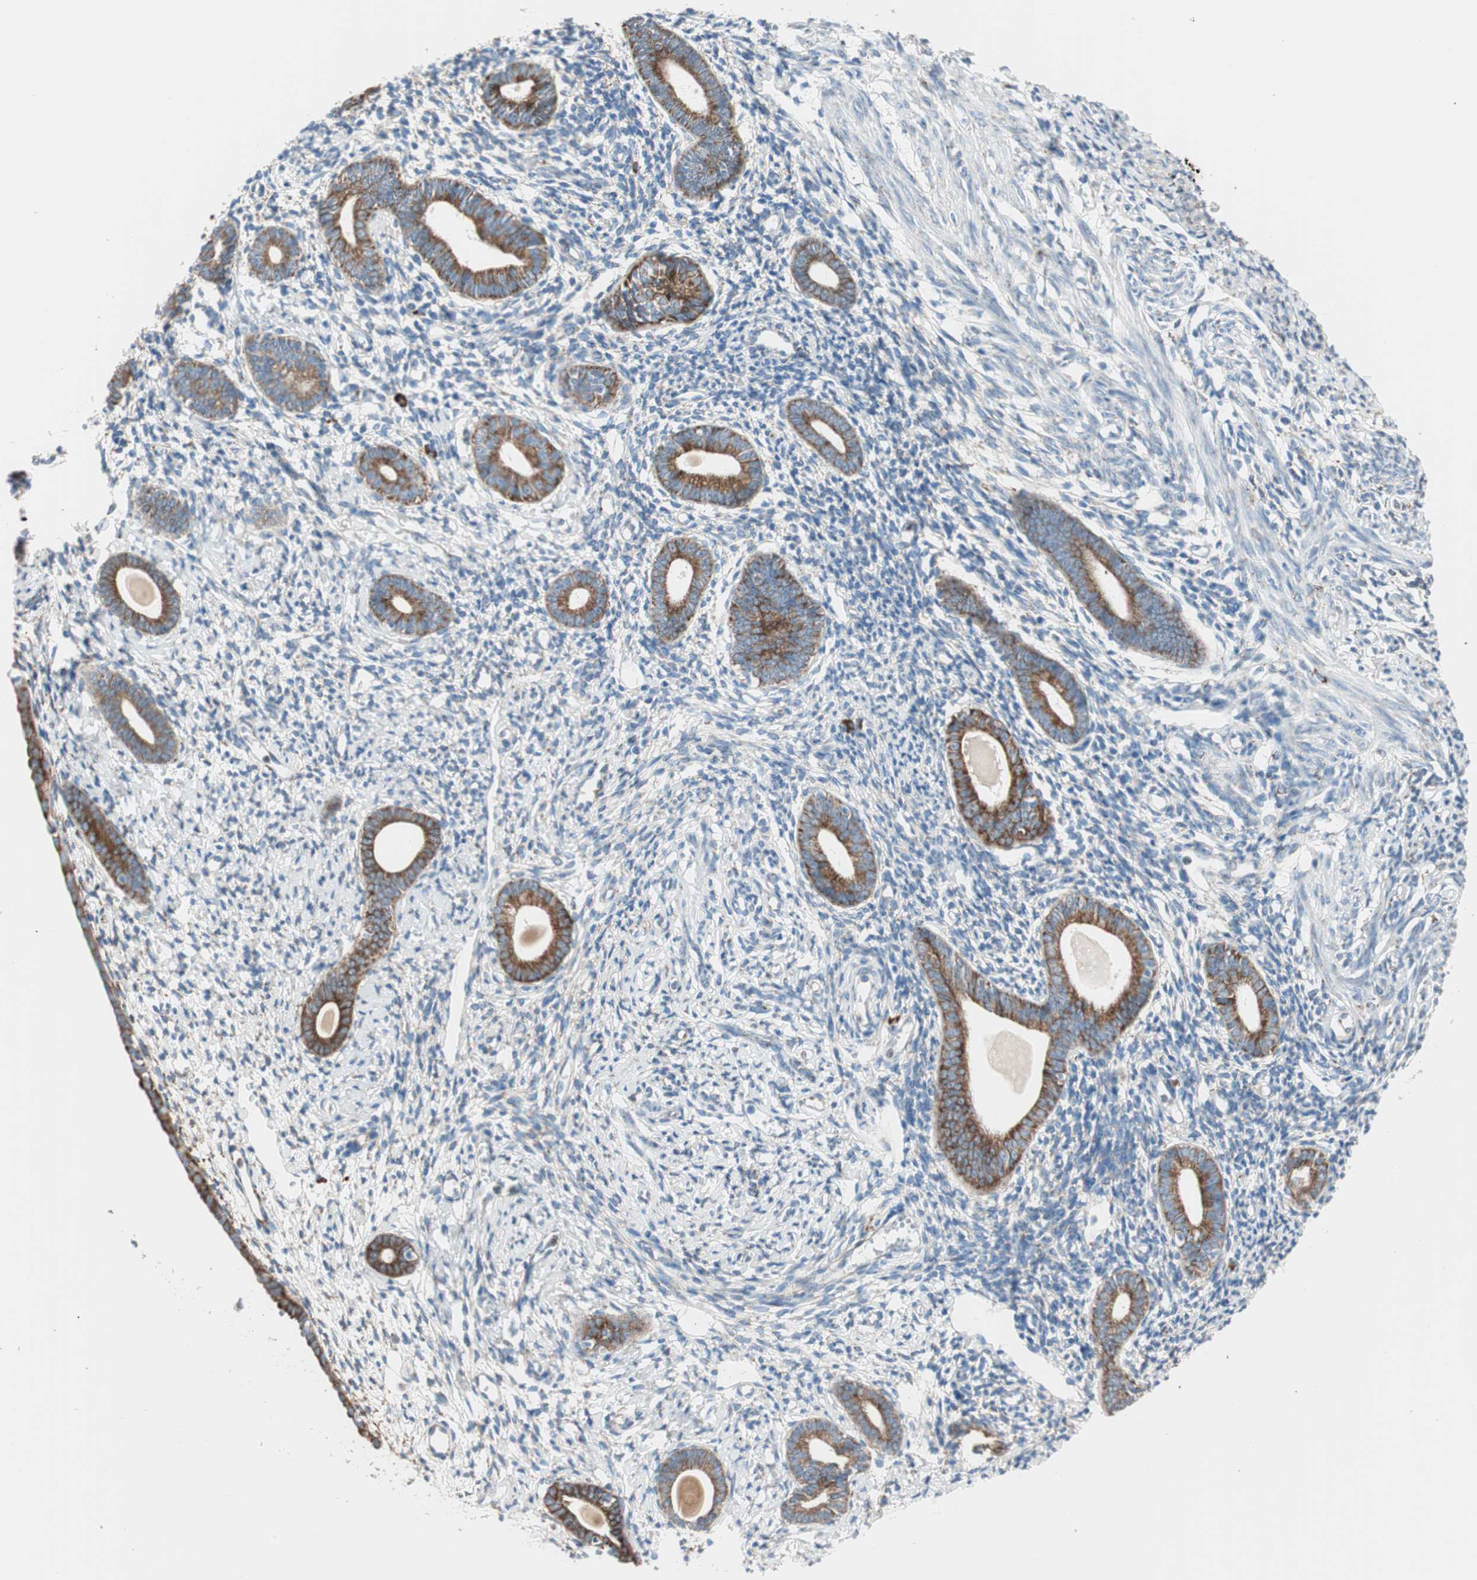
{"staining": {"intensity": "moderate", "quantity": "25%-75%", "location": "cytoplasmic/membranous"}, "tissue": "endometrium", "cell_type": "Cells in endometrial stroma", "image_type": "normal", "snomed": [{"axis": "morphology", "description": "Normal tissue, NOS"}, {"axis": "topography", "description": "Endometrium"}], "caption": "Endometrium stained with DAB (3,3'-diaminobenzidine) IHC displays medium levels of moderate cytoplasmic/membranous staining in approximately 25%-75% of cells in endometrial stroma.", "gene": "P4HTM", "patient": {"sex": "female", "age": 71}}